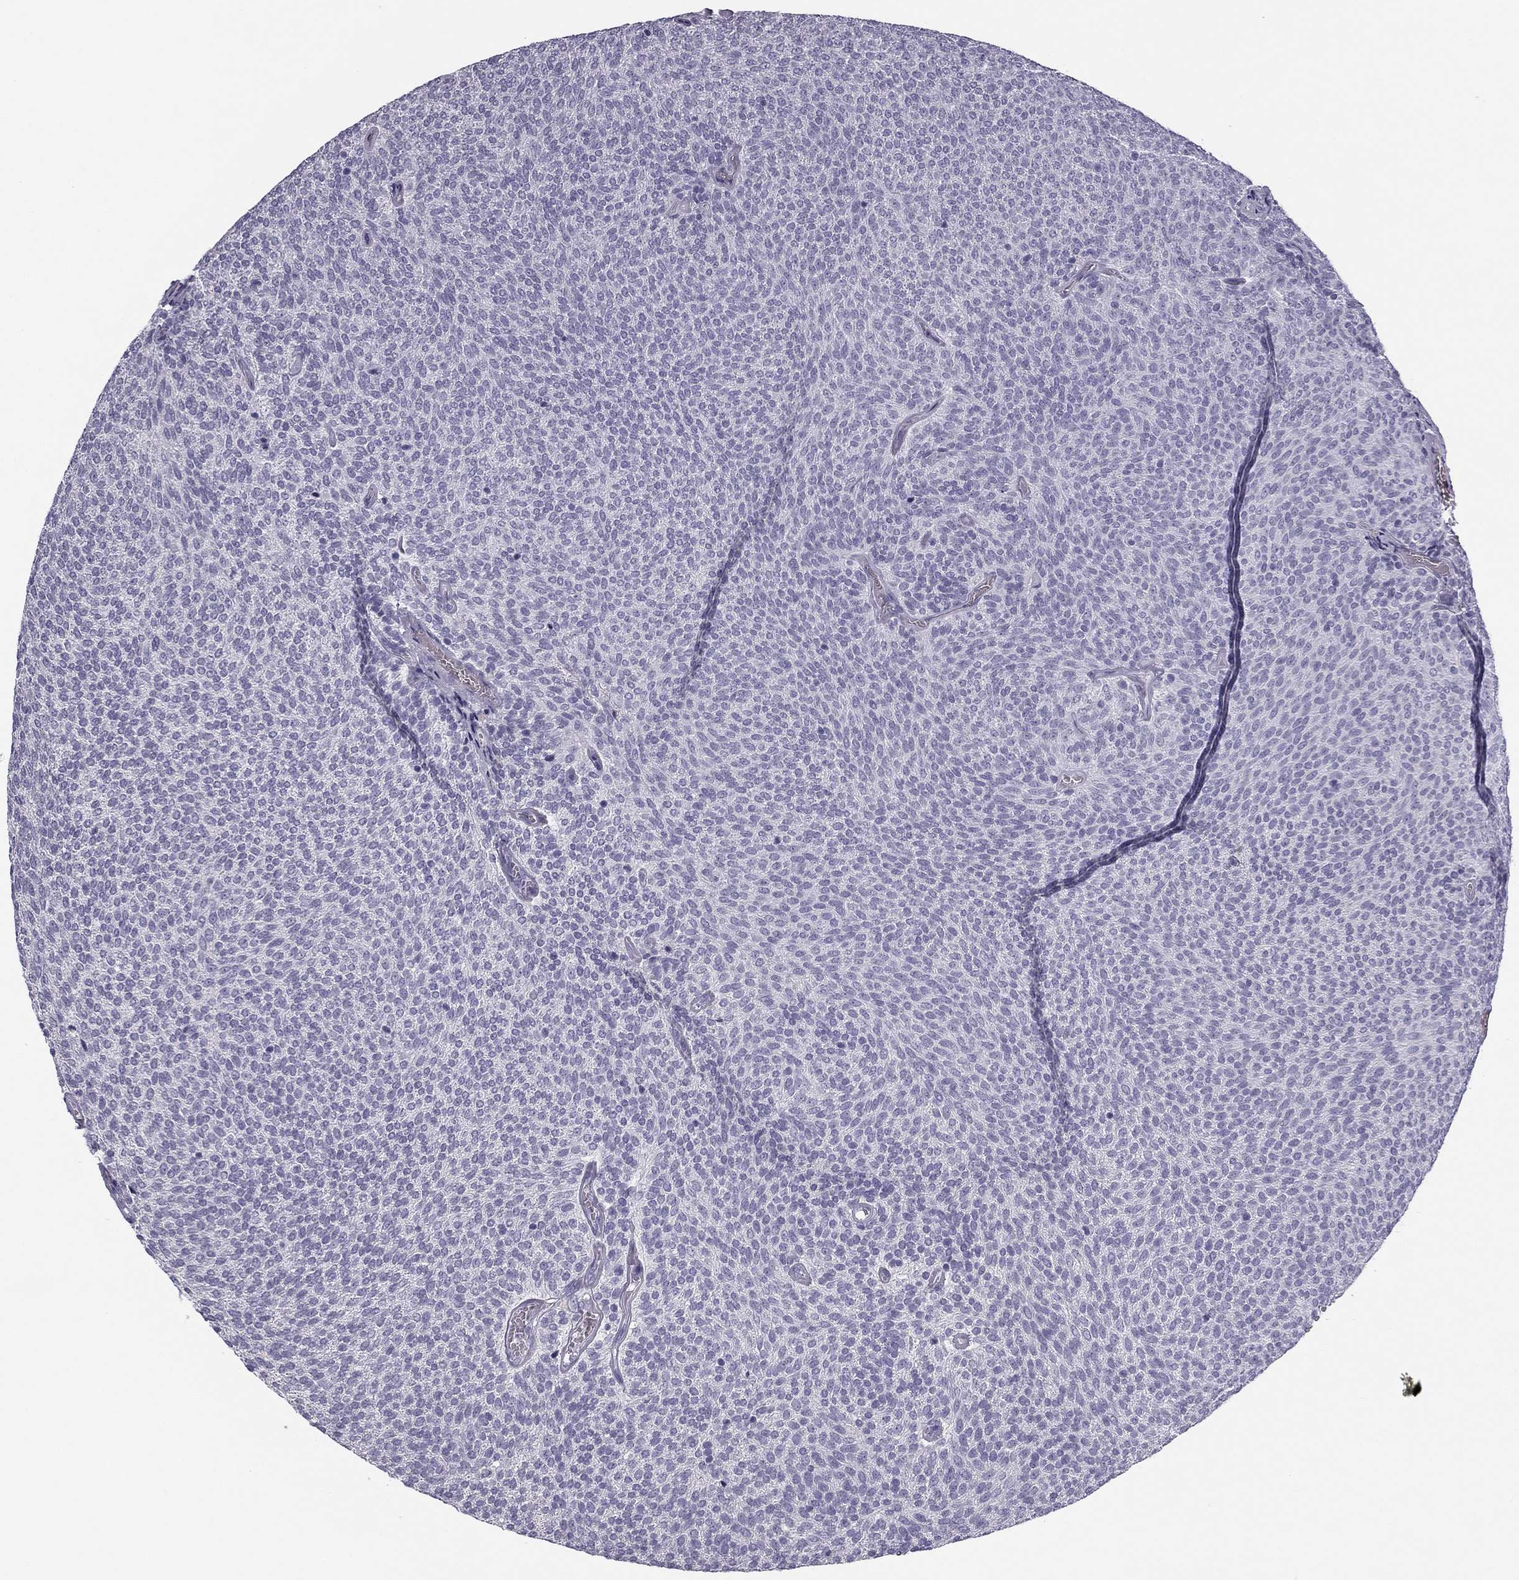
{"staining": {"intensity": "negative", "quantity": "none", "location": "none"}, "tissue": "urothelial cancer", "cell_type": "Tumor cells", "image_type": "cancer", "snomed": [{"axis": "morphology", "description": "Urothelial carcinoma, Low grade"}, {"axis": "topography", "description": "Urinary bladder"}], "caption": "Tumor cells show no significant staining in urothelial carcinoma (low-grade).", "gene": "MC5R", "patient": {"sex": "male", "age": 77}}